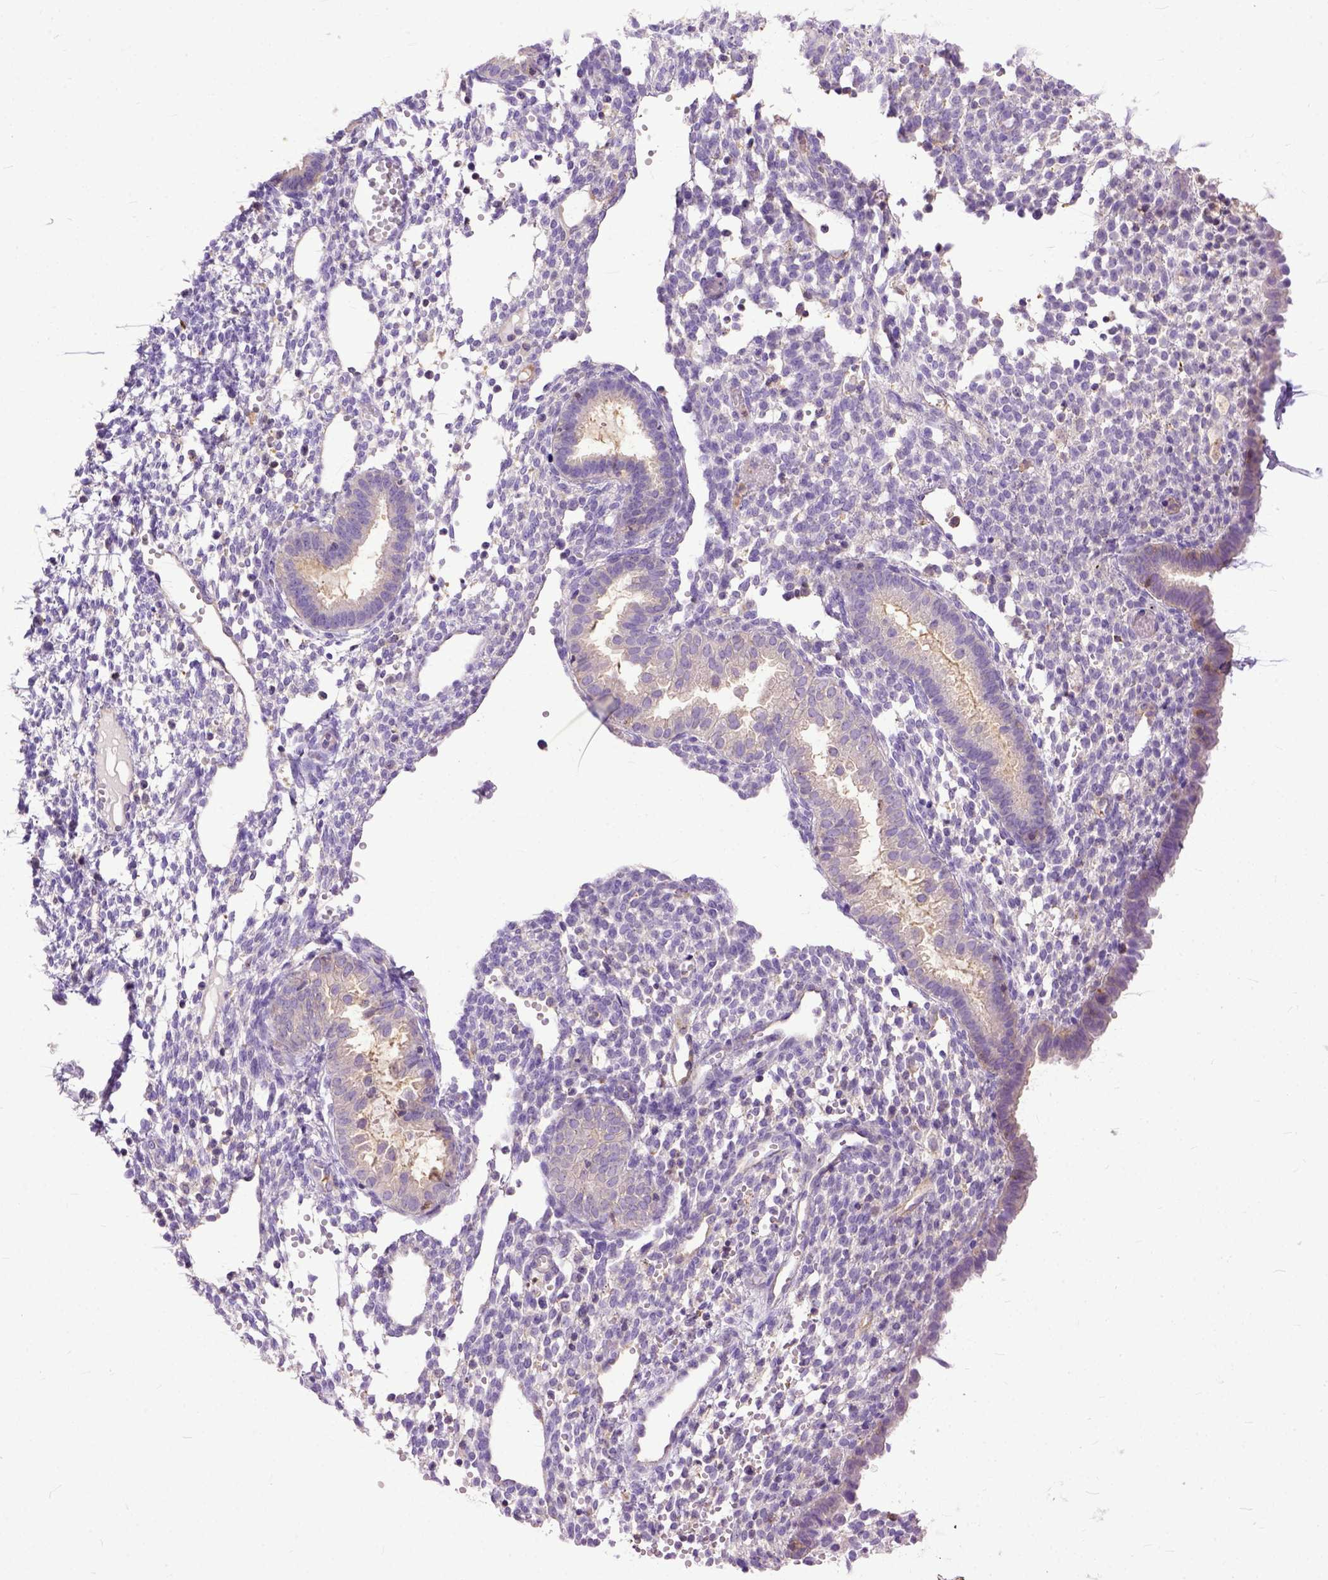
{"staining": {"intensity": "weak", "quantity": "<25%", "location": "cytoplasmic/membranous,nuclear"}, "tissue": "endometrium", "cell_type": "Cells in endometrial stroma", "image_type": "normal", "snomed": [{"axis": "morphology", "description": "Normal tissue, NOS"}, {"axis": "topography", "description": "Endometrium"}], "caption": "A histopathology image of endometrium stained for a protein exhibits no brown staining in cells in endometrial stroma.", "gene": "NAMPT", "patient": {"sex": "female", "age": 36}}